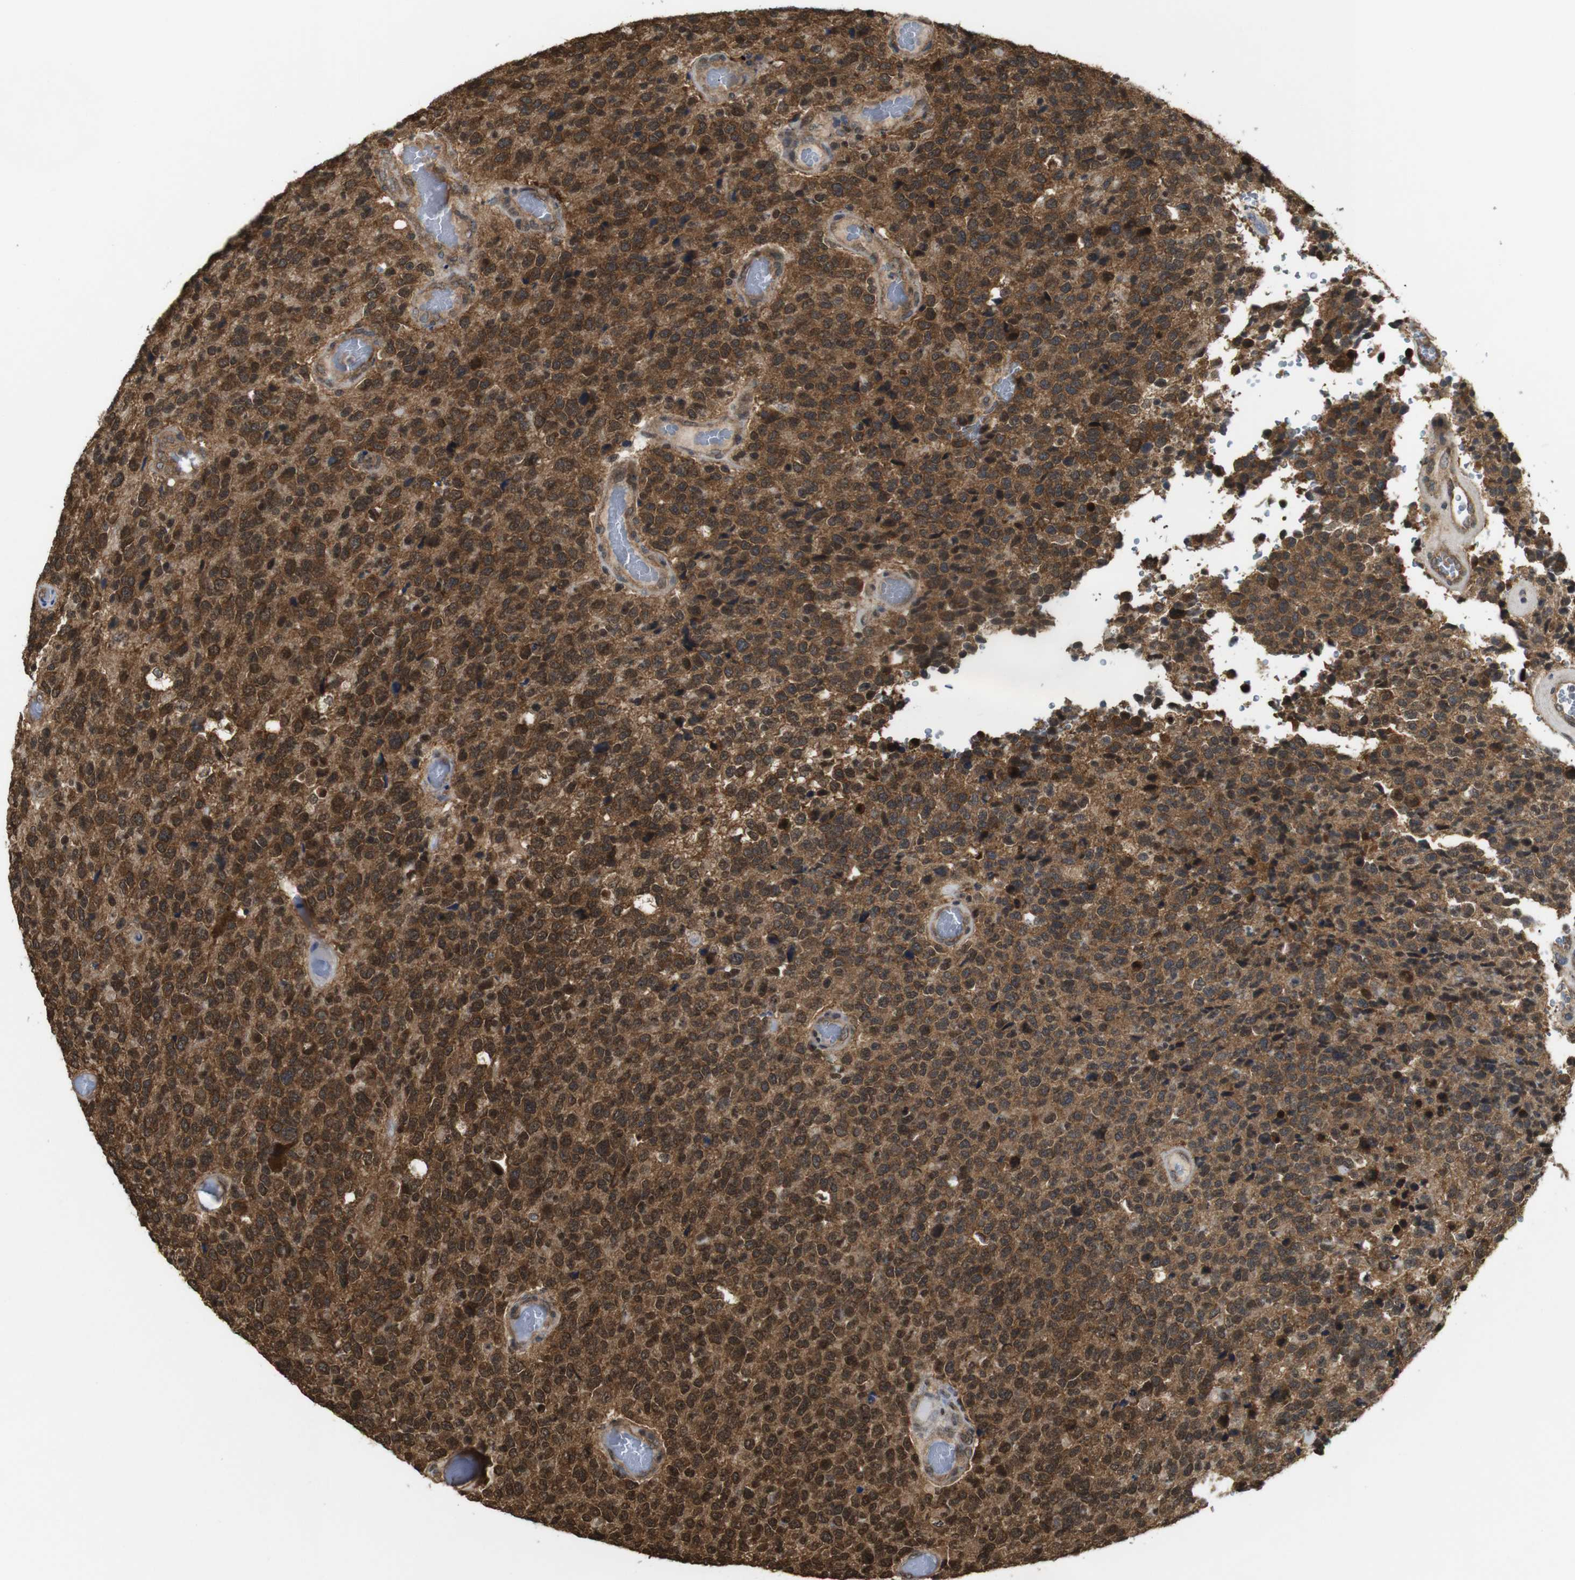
{"staining": {"intensity": "strong", "quantity": ">75%", "location": "cytoplasmic/membranous,nuclear"}, "tissue": "glioma", "cell_type": "Tumor cells", "image_type": "cancer", "snomed": [{"axis": "morphology", "description": "Glioma, malignant, High grade"}, {"axis": "topography", "description": "pancreas cauda"}], "caption": "IHC (DAB (3,3'-diaminobenzidine)) staining of human high-grade glioma (malignant) reveals strong cytoplasmic/membranous and nuclear protein positivity in about >75% of tumor cells.", "gene": "YWHAG", "patient": {"sex": "male", "age": 60}}